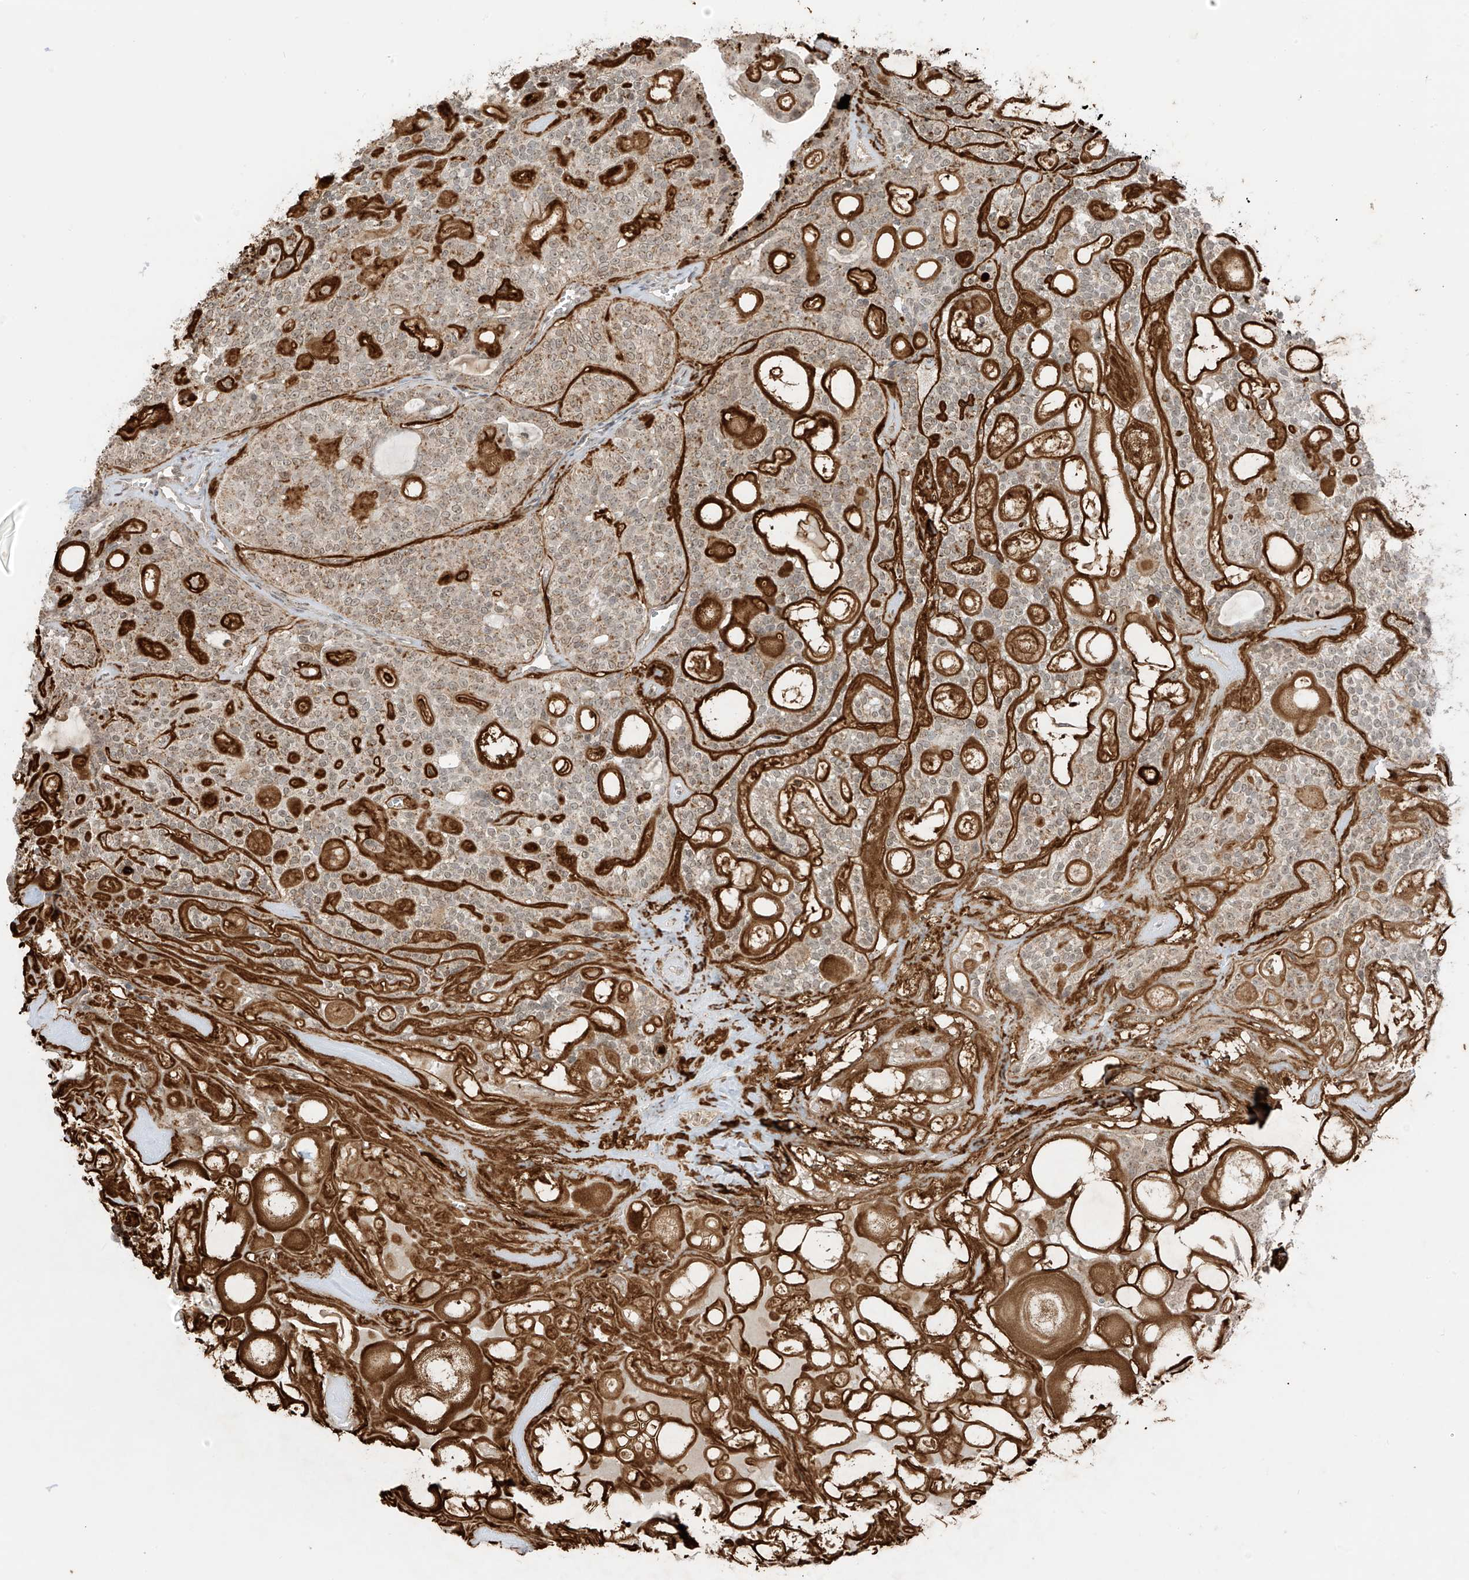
{"staining": {"intensity": "moderate", "quantity": "<25%", "location": "cytoplasmic/membranous"}, "tissue": "head and neck cancer", "cell_type": "Tumor cells", "image_type": "cancer", "snomed": [{"axis": "morphology", "description": "Adenocarcinoma, NOS"}, {"axis": "topography", "description": "Head-Neck"}], "caption": "Protein staining of adenocarcinoma (head and neck) tissue displays moderate cytoplasmic/membranous expression in about <25% of tumor cells.", "gene": "N4BP3", "patient": {"sex": "male", "age": 66}}